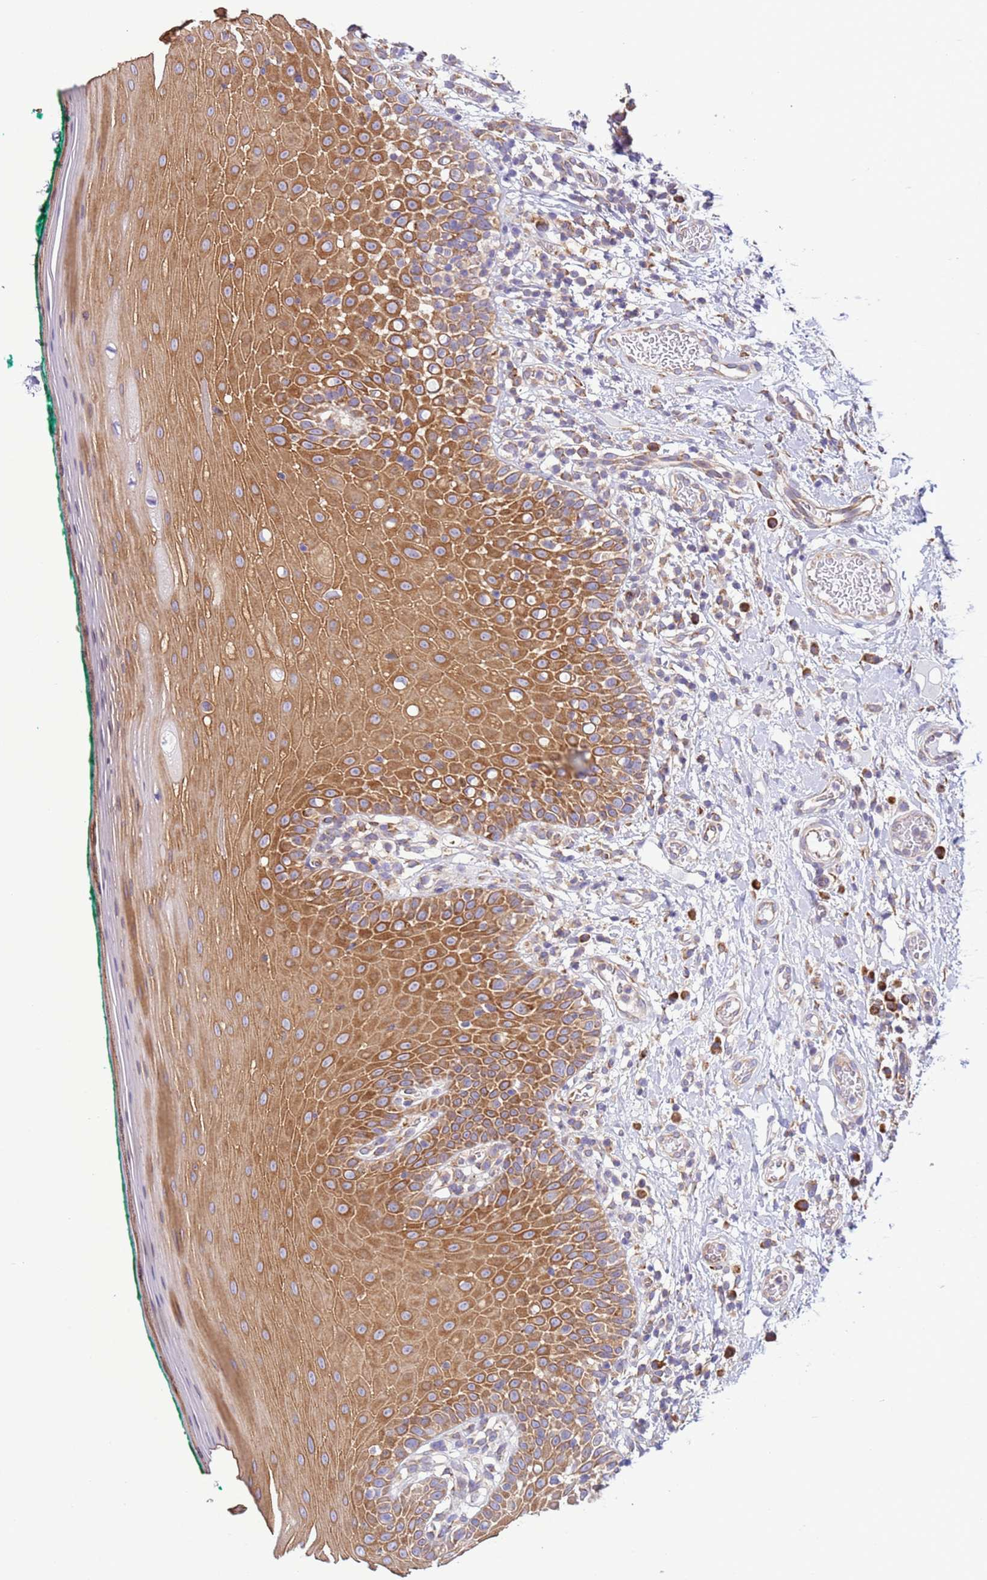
{"staining": {"intensity": "moderate", "quantity": ">75%", "location": "cytoplasmic/membranous"}, "tissue": "oral mucosa", "cell_type": "Squamous epithelial cells", "image_type": "normal", "snomed": [{"axis": "morphology", "description": "Normal tissue, NOS"}, {"axis": "topography", "description": "Oral tissue"}], "caption": "A photomicrograph of human oral mucosa stained for a protein reveals moderate cytoplasmic/membranous brown staining in squamous epithelial cells. (DAB (3,3'-diaminobenzidine) = brown stain, brightfield microscopy at high magnification).", "gene": "VARS1", "patient": {"sex": "female", "age": 83}}